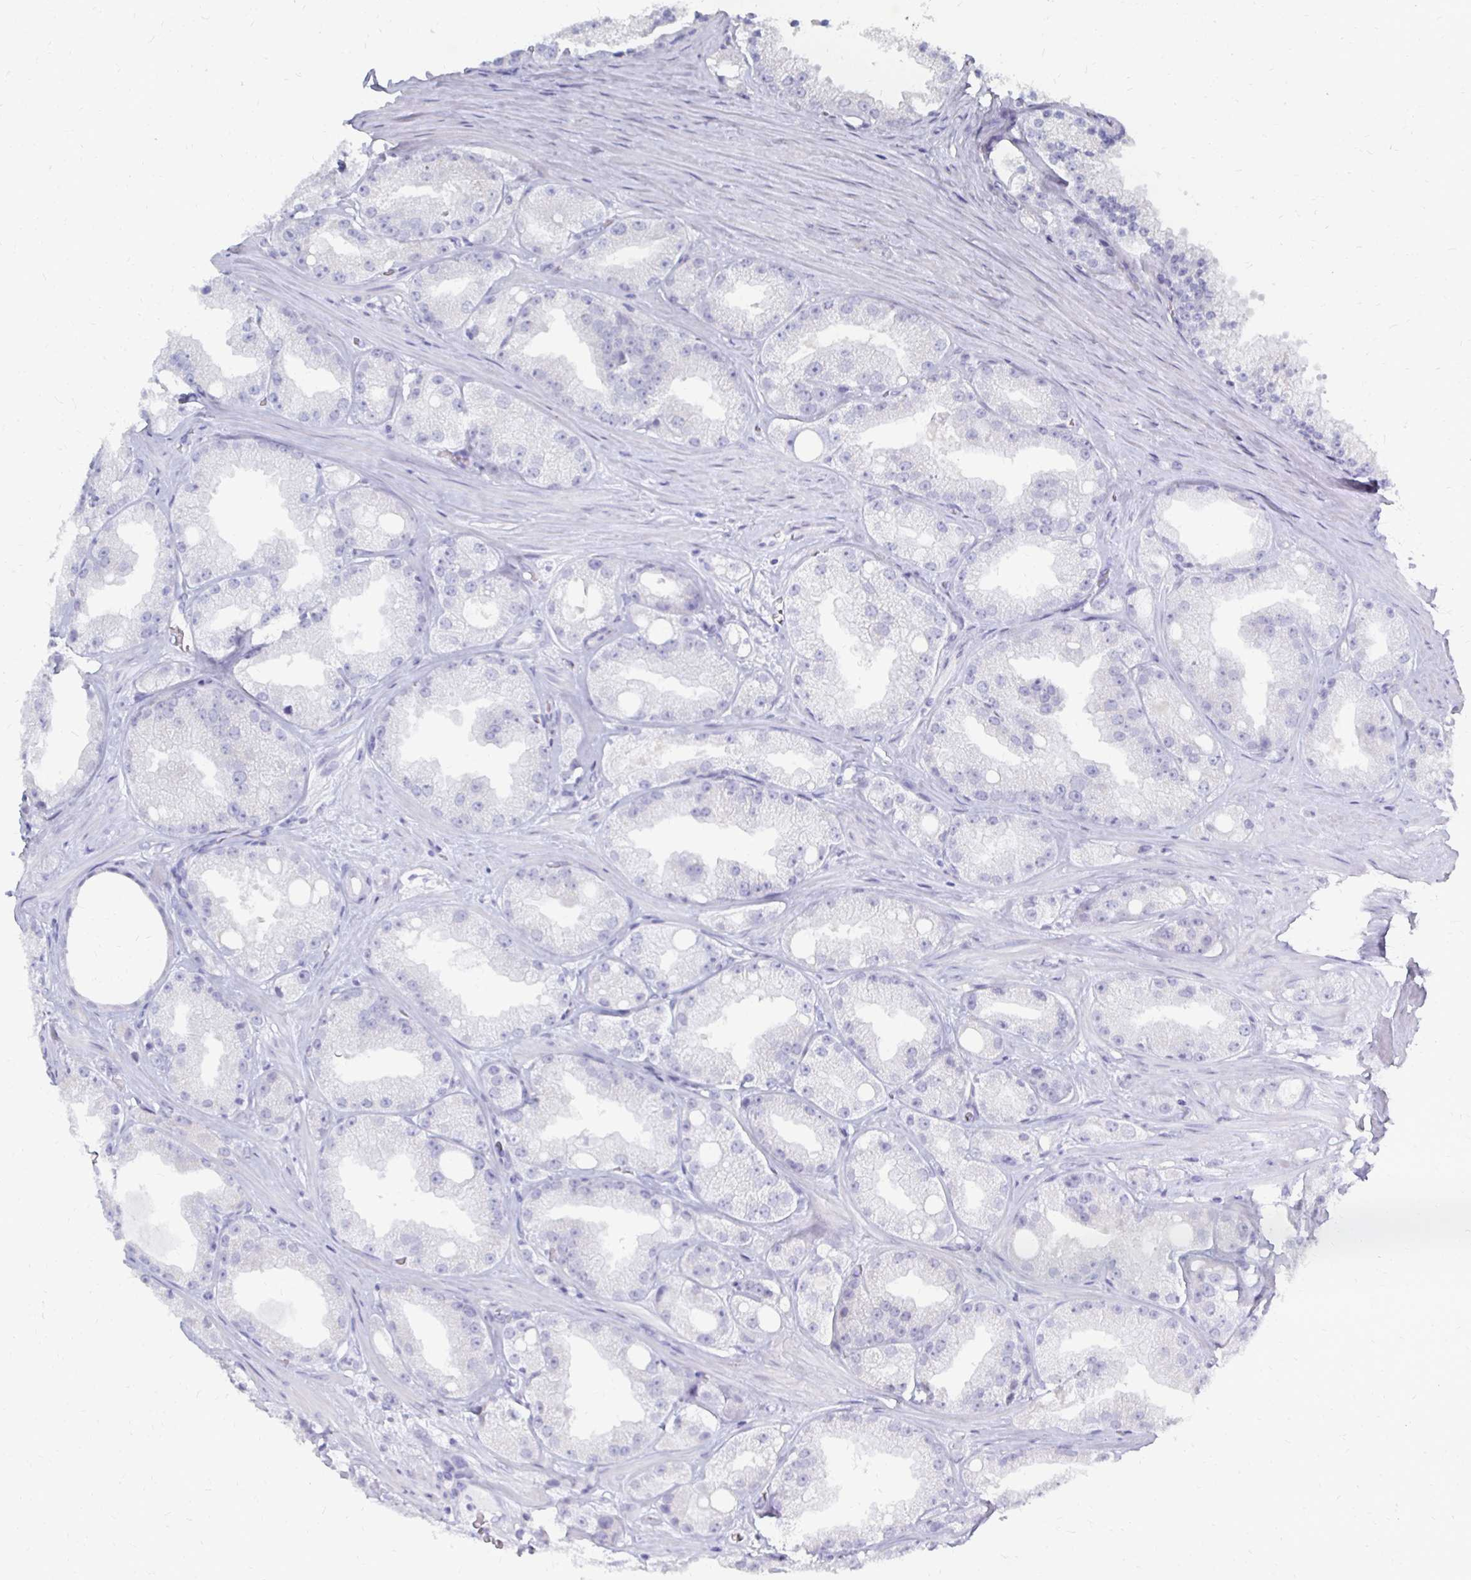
{"staining": {"intensity": "negative", "quantity": "none", "location": "none"}, "tissue": "prostate cancer", "cell_type": "Tumor cells", "image_type": "cancer", "snomed": [{"axis": "morphology", "description": "Adenocarcinoma, High grade"}, {"axis": "topography", "description": "Prostate"}], "caption": "IHC image of adenocarcinoma (high-grade) (prostate) stained for a protein (brown), which demonstrates no staining in tumor cells. (Stains: DAB immunohistochemistry (IHC) with hematoxylin counter stain, Microscopy: brightfield microscopy at high magnification).", "gene": "SYCP3", "patient": {"sex": "male", "age": 66}}